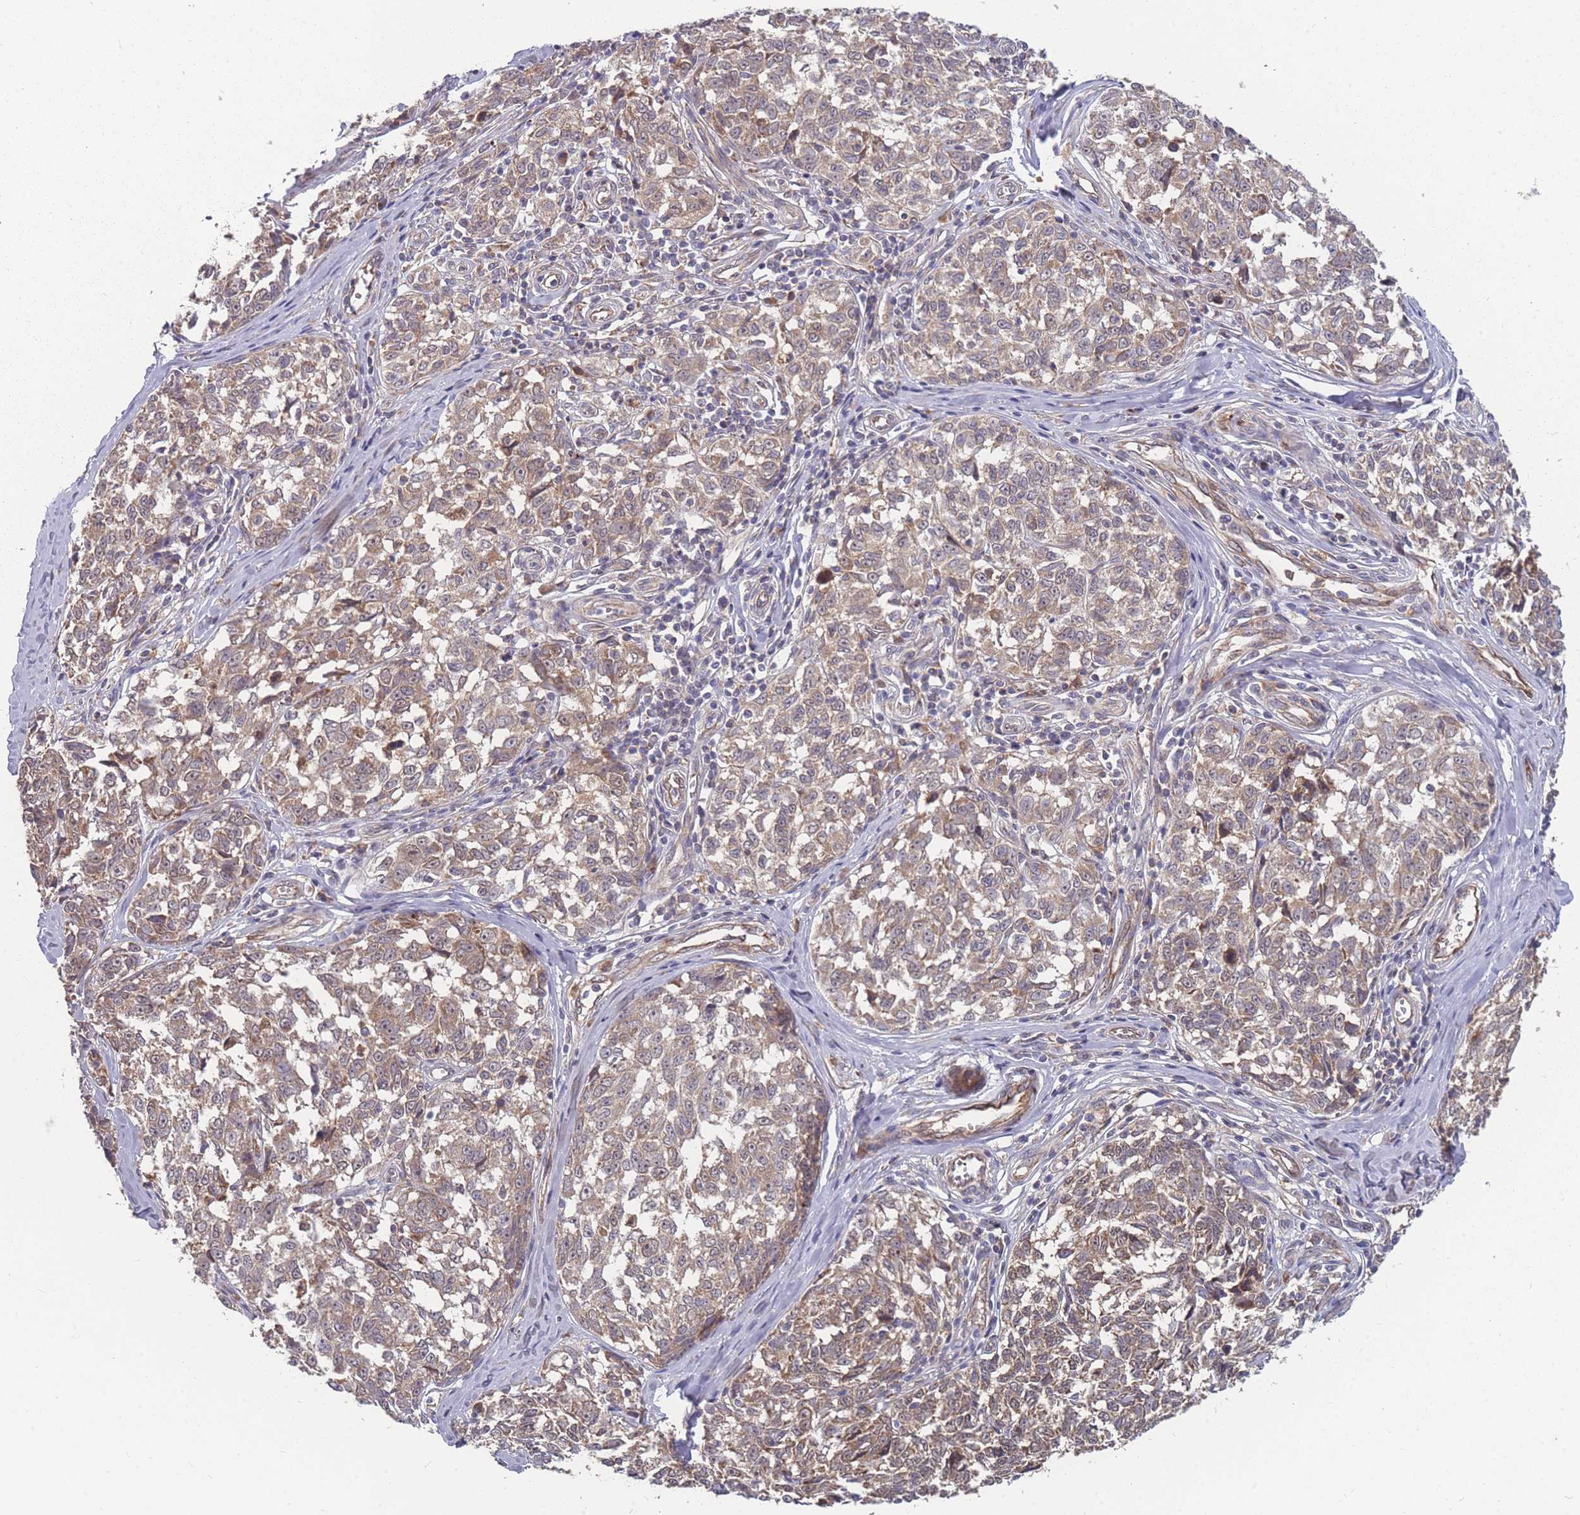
{"staining": {"intensity": "moderate", "quantity": ">75%", "location": "cytoplasmic/membranous"}, "tissue": "melanoma", "cell_type": "Tumor cells", "image_type": "cancer", "snomed": [{"axis": "morphology", "description": "Normal tissue, NOS"}, {"axis": "morphology", "description": "Malignant melanoma, NOS"}, {"axis": "topography", "description": "Skin"}], "caption": "The photomicrograph shows immunohistochemical staining of melanoma. There is moderate cytoplasmic/membranous positivity is present in approximately >75% of tumor cells.", "gene": "SLC35B4", "patient": {"sex": "female", "age": 64}}